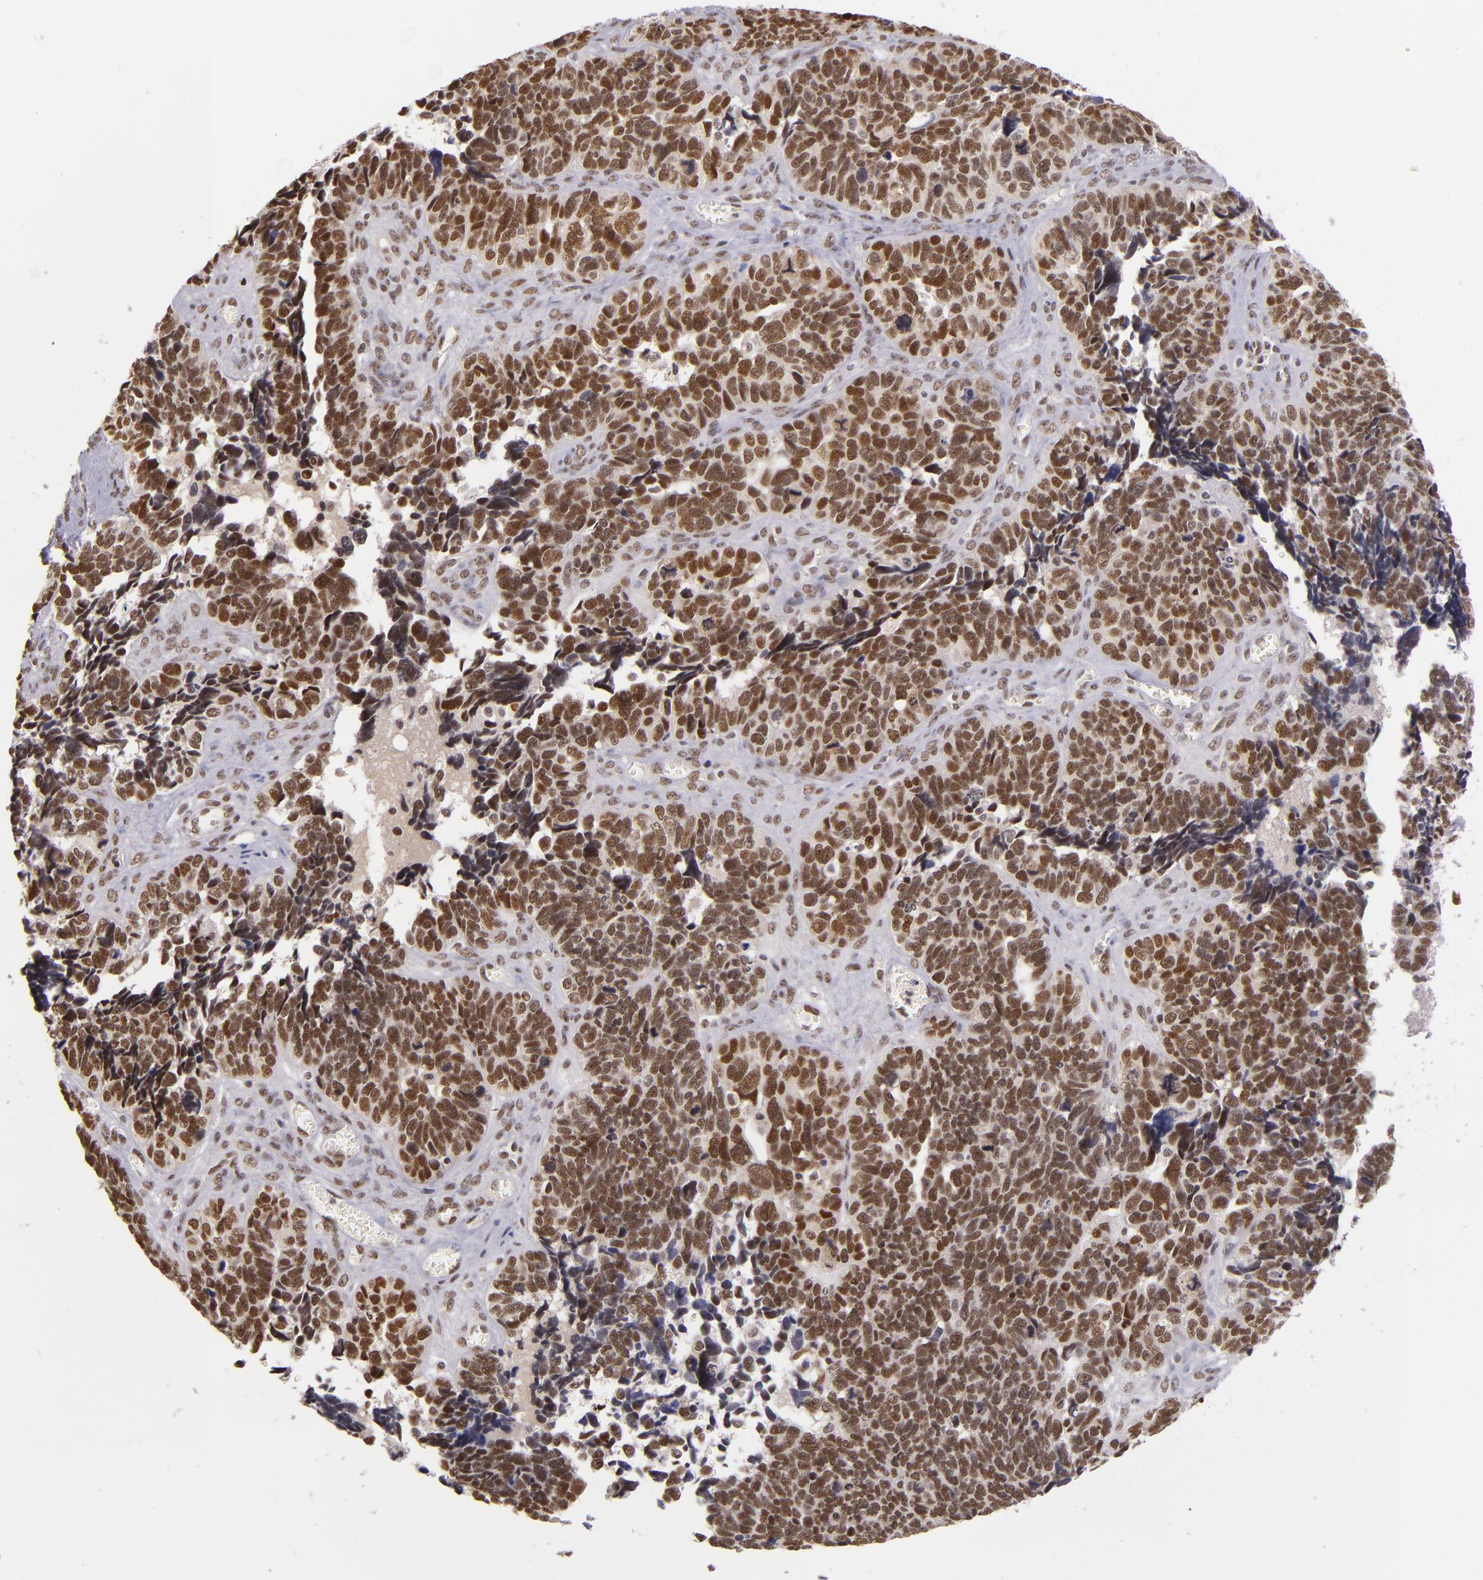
{"staining": {"intensity": "strong", "quantity": ">75%", "location": "nuclear"}, "tissue": "ovarian cancer", "cell_type": "Tumor cells", "image_type": "cancer", "snomed": [{"axis": "morphology", "description": "Cystadenocarcinoma, serous, NOS"}, {"axis": "topography", "description": "Ovary"}], "caption": "A micrograph showing strong nuclear staining in about >75% of tumor cells in ovarian serous cystadenocarcinoma, as visualized by brown immunohistochemical staining.", "gene": "ZNF148", "patient": {"sex": "female", "age": 77}}